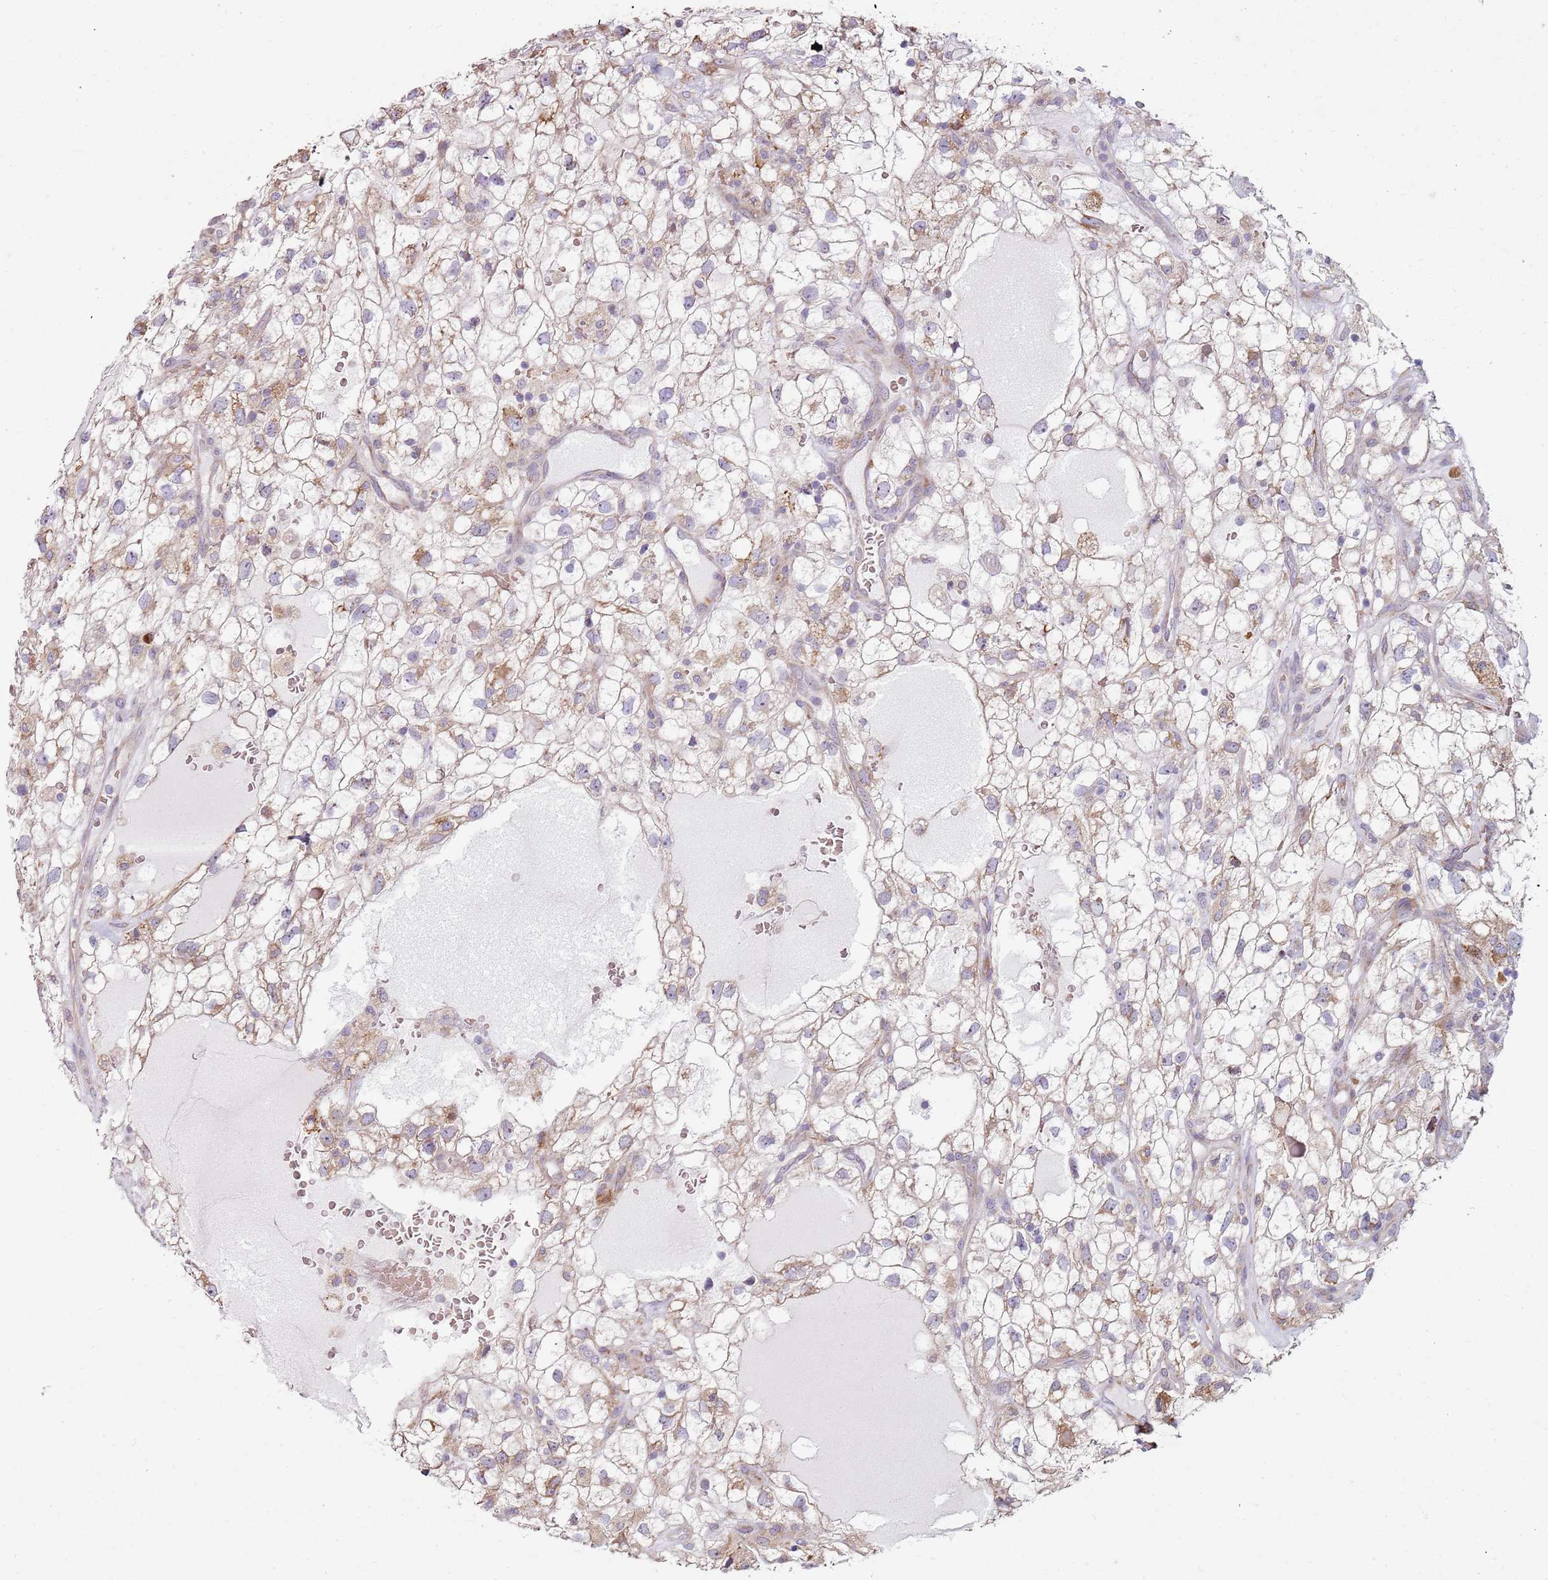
{"staining": {"intensity": "moderate", "quantity": "<25%", "location": "cytoplasmic/membranous"}, "tissue": "renal cancer", "cell_type": "Tumor cells", "image_type": "cancer", "snomed": [{"axis": "morphology", "description": "Adenocarcinoma, NOS"}, {"axis": "topography", "description": "Kidney"}], "caption": "Adenocarcinoma (renal) stained for a protein (brown) shows moderate cytoplasmic/membranous positive expression in about <25% of tumor cells.", "gene": "SPATA2", "patient": {"sex": "male", "age": 59}}